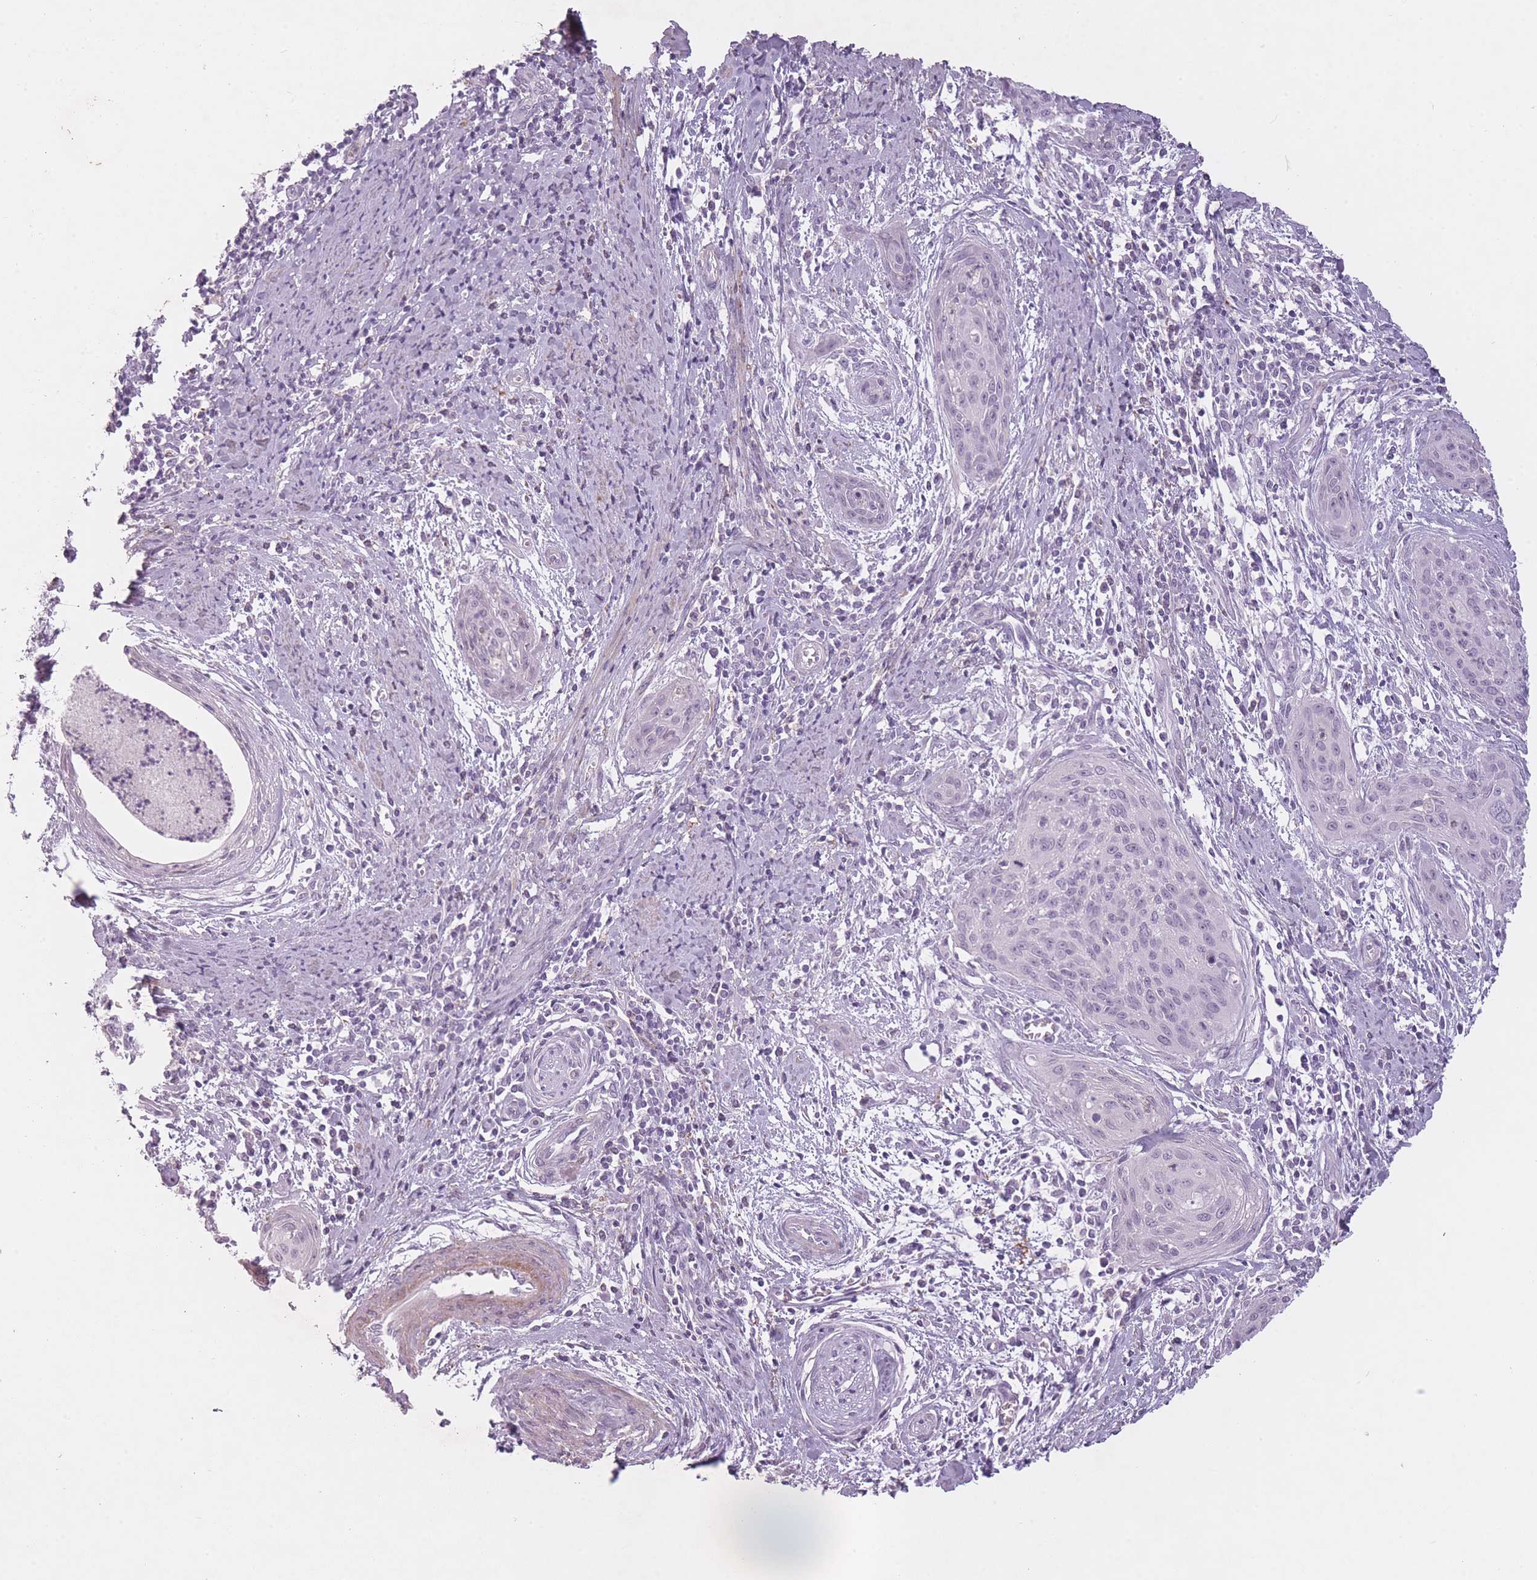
{"staining": {"intensity": "negative", "quantity": "none", "location": "none"}, "tissue": "cervical cancer", "cell_type": "Tumor cells", "image_type": "cancer", "snomed": [{"axis": "morphology", "description": "Squamous cell carcinoma, NOS"}, {"axis": "topography", "description": "Cervix"}], "caption": "Histopathology image shows no protein expression in tumor cells of cervical squamous cell carcinoma tissue. (DAB (3,3'-diaminobenzidine) immunohistochemistry (IHC), high magnification).", "gene": "RFX4", "patient": {"sex": "female", "age": 55}}